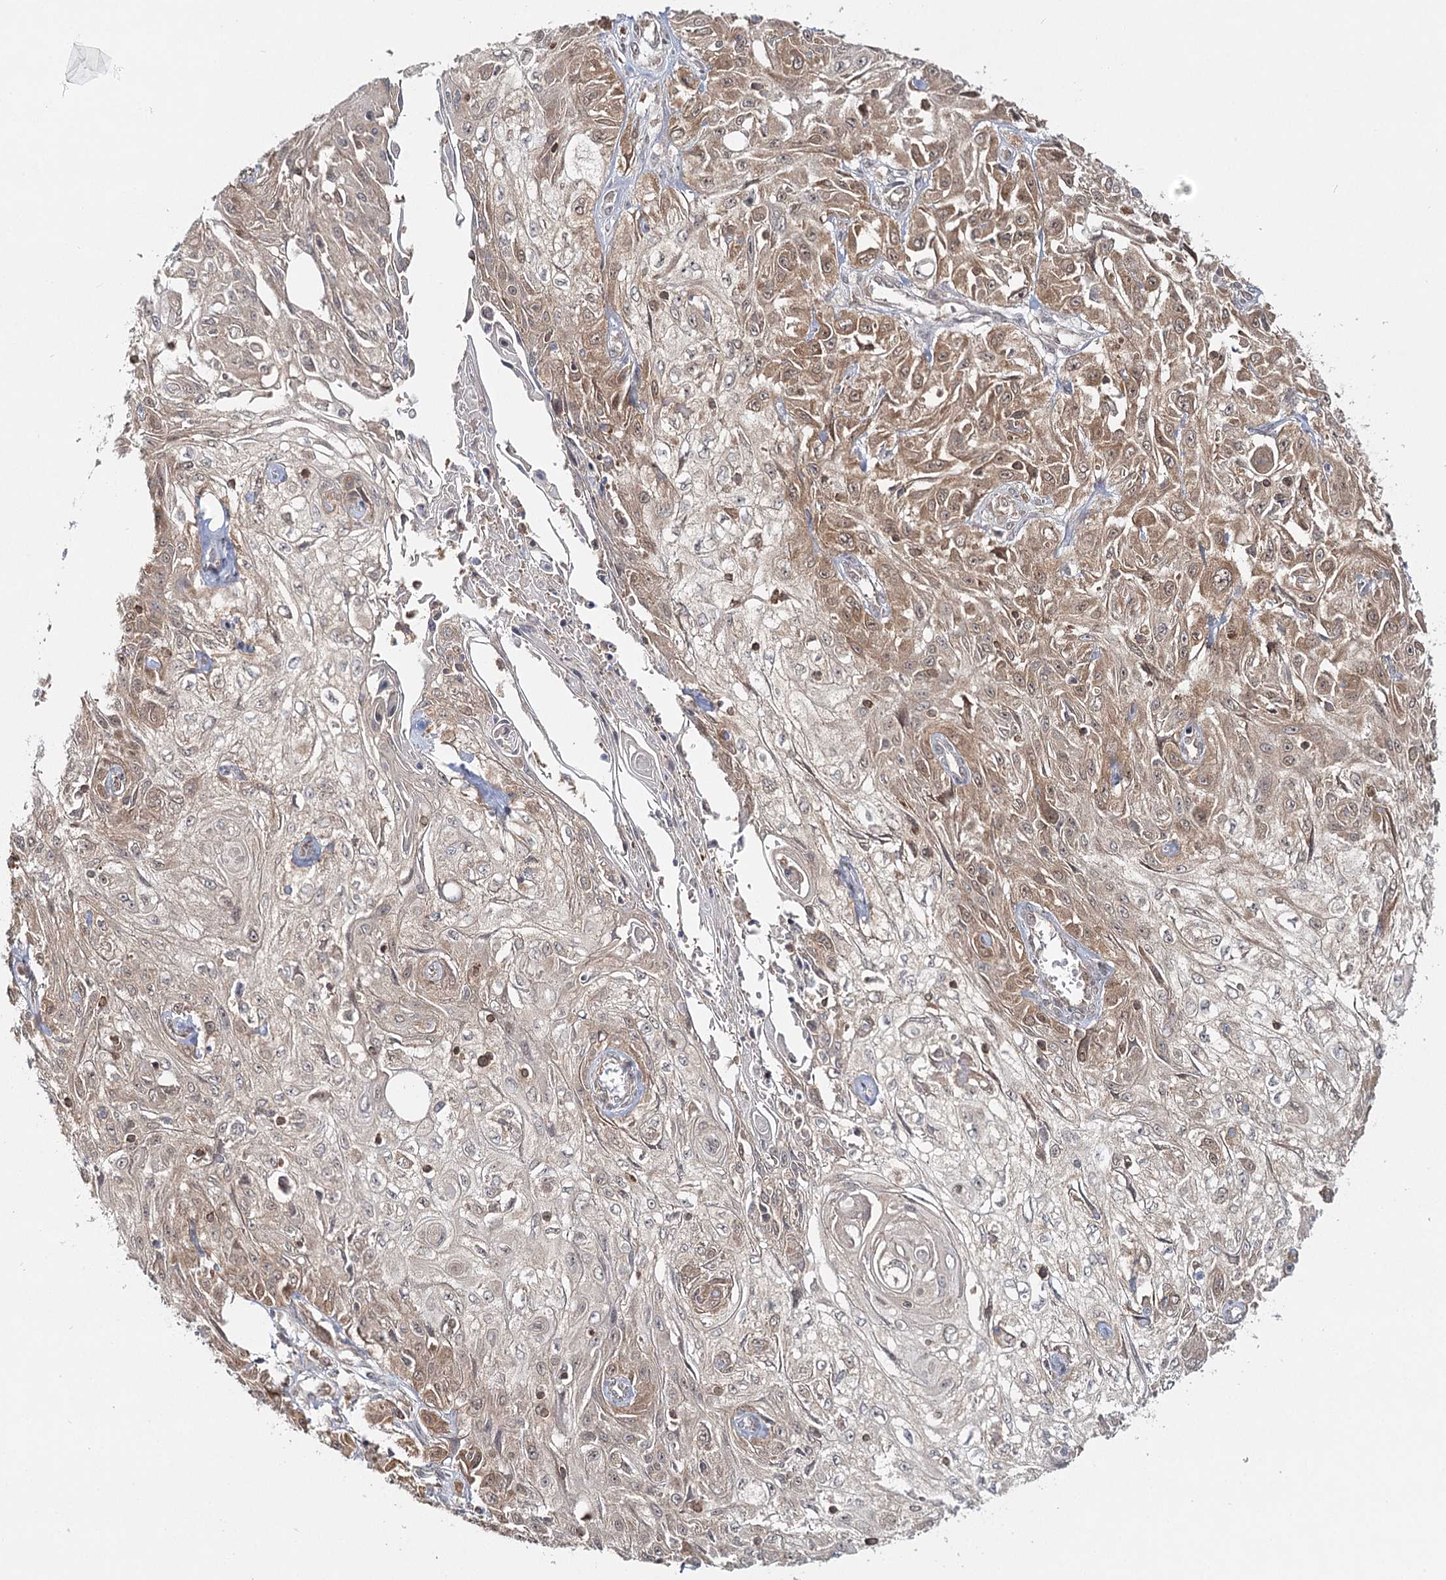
{"staining": {"intensity": "moderate", "quantity": ">75%", "location": "cytoplasmic/membranous"}, "tissue": "skin cancer", "cell_type": "Tumor cells", "image_type": "cancer", "snomed": [{"axis": "morphology", "description": "Squamous cell carcinoma, NOS"}, {"axis": "morphology", "description": "Squamous cell carcinoma, metastatic, NOS"}, {"axis": "topography", "description": "Skin"}, {"axis": "topography", "description": "Lymph node"}], "caption": "This is an image of IHC staining of metastatic squamous cell carcinoma (skin), which shows moderate expression in the cytoplasmic/membranous of tumor cells.", "gene": "FAM120B", "patient": {"sex": "male", "age": 75}}